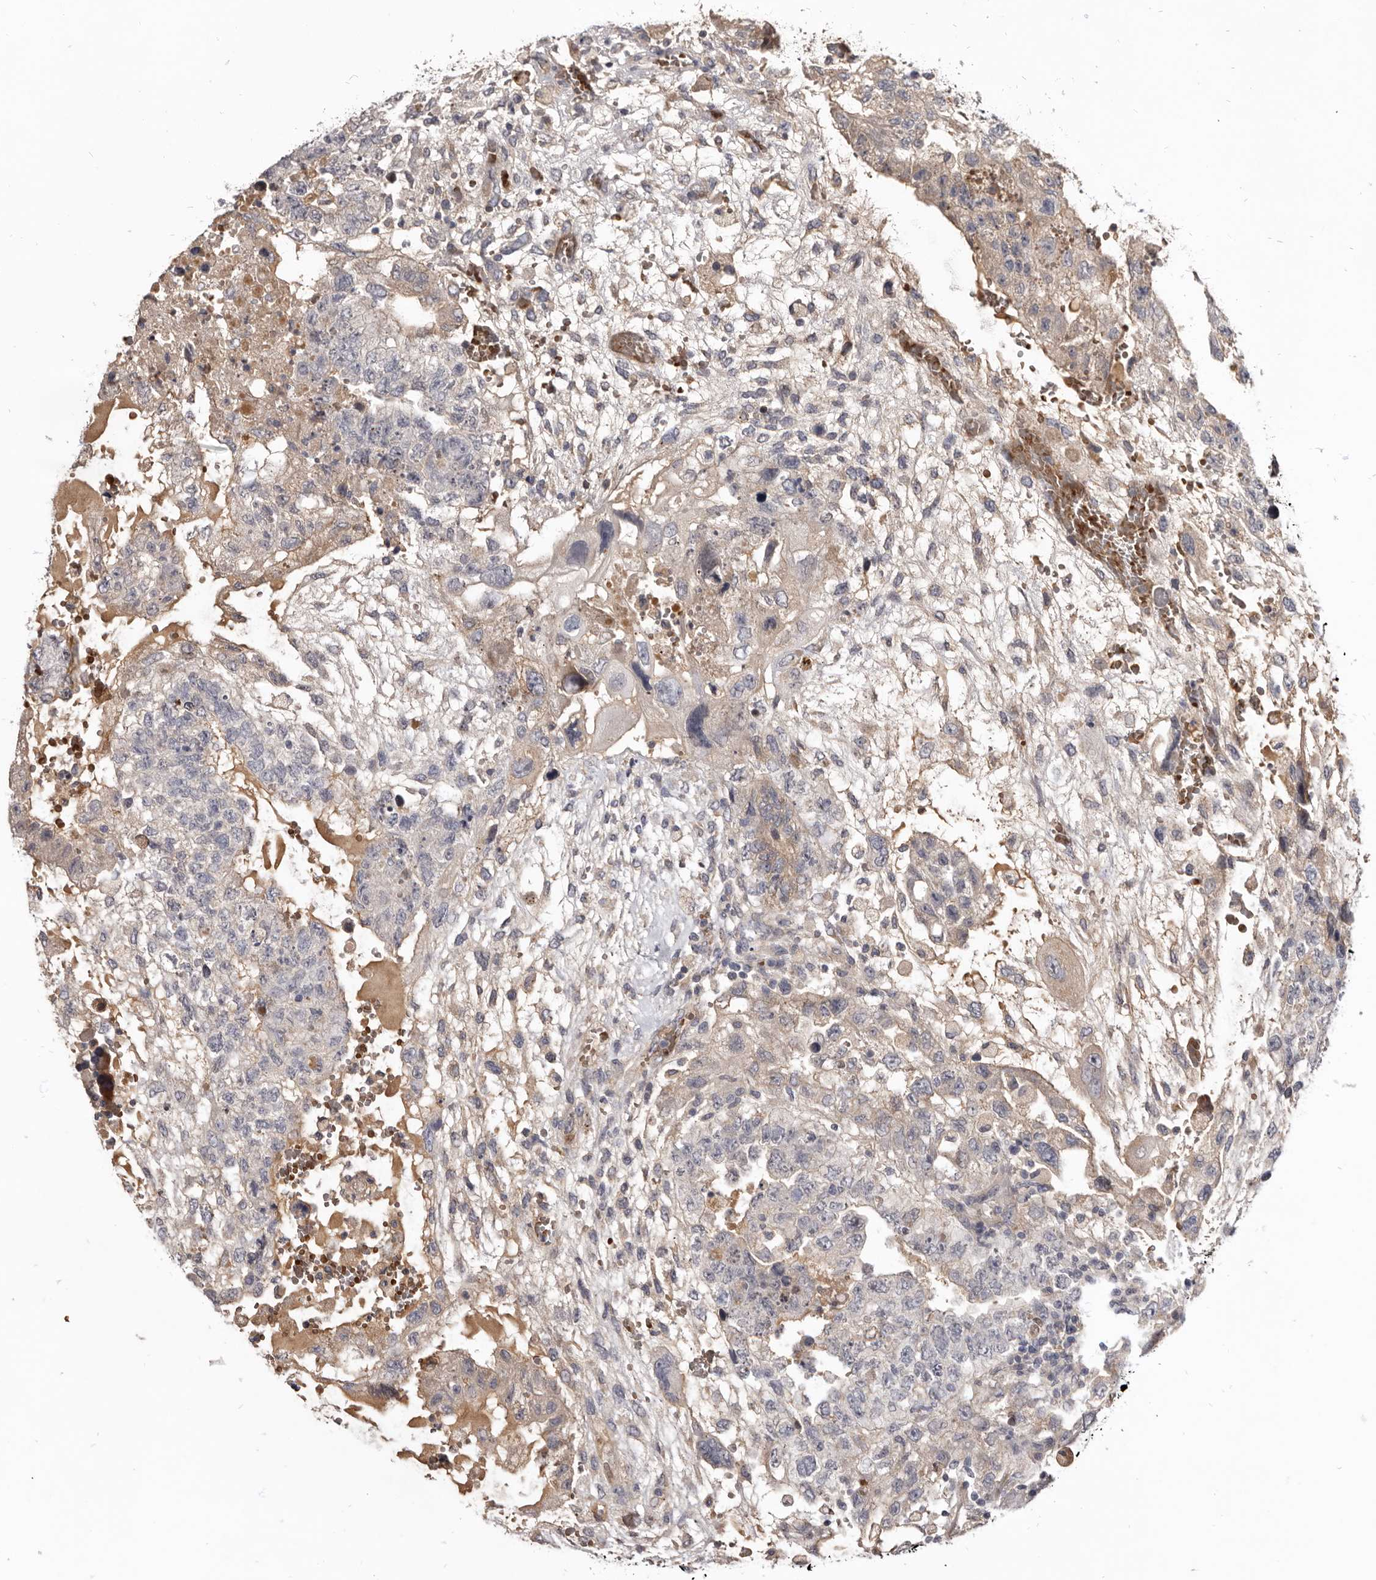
{"staining": {"intensity": "weak", "quantity": "<25%", "location": "cytoplasmic/membranous"}, "tissue": "testis cancer", "cell_type": "Tumor cells", "image_type": "cancer", "snomed": [{"axis": "morphology", "description": "Carcinoma, Embryonal, NOS"}, {"axis": "topography", "description": "Testis"}], "caption": "Immunohistochemistry (IHC) of testis cancer (embryonal carcinoma) exhibits no positivity in tumor cells.", "gene": "NENF", "patient": {"sex": "male", "age": 36}}